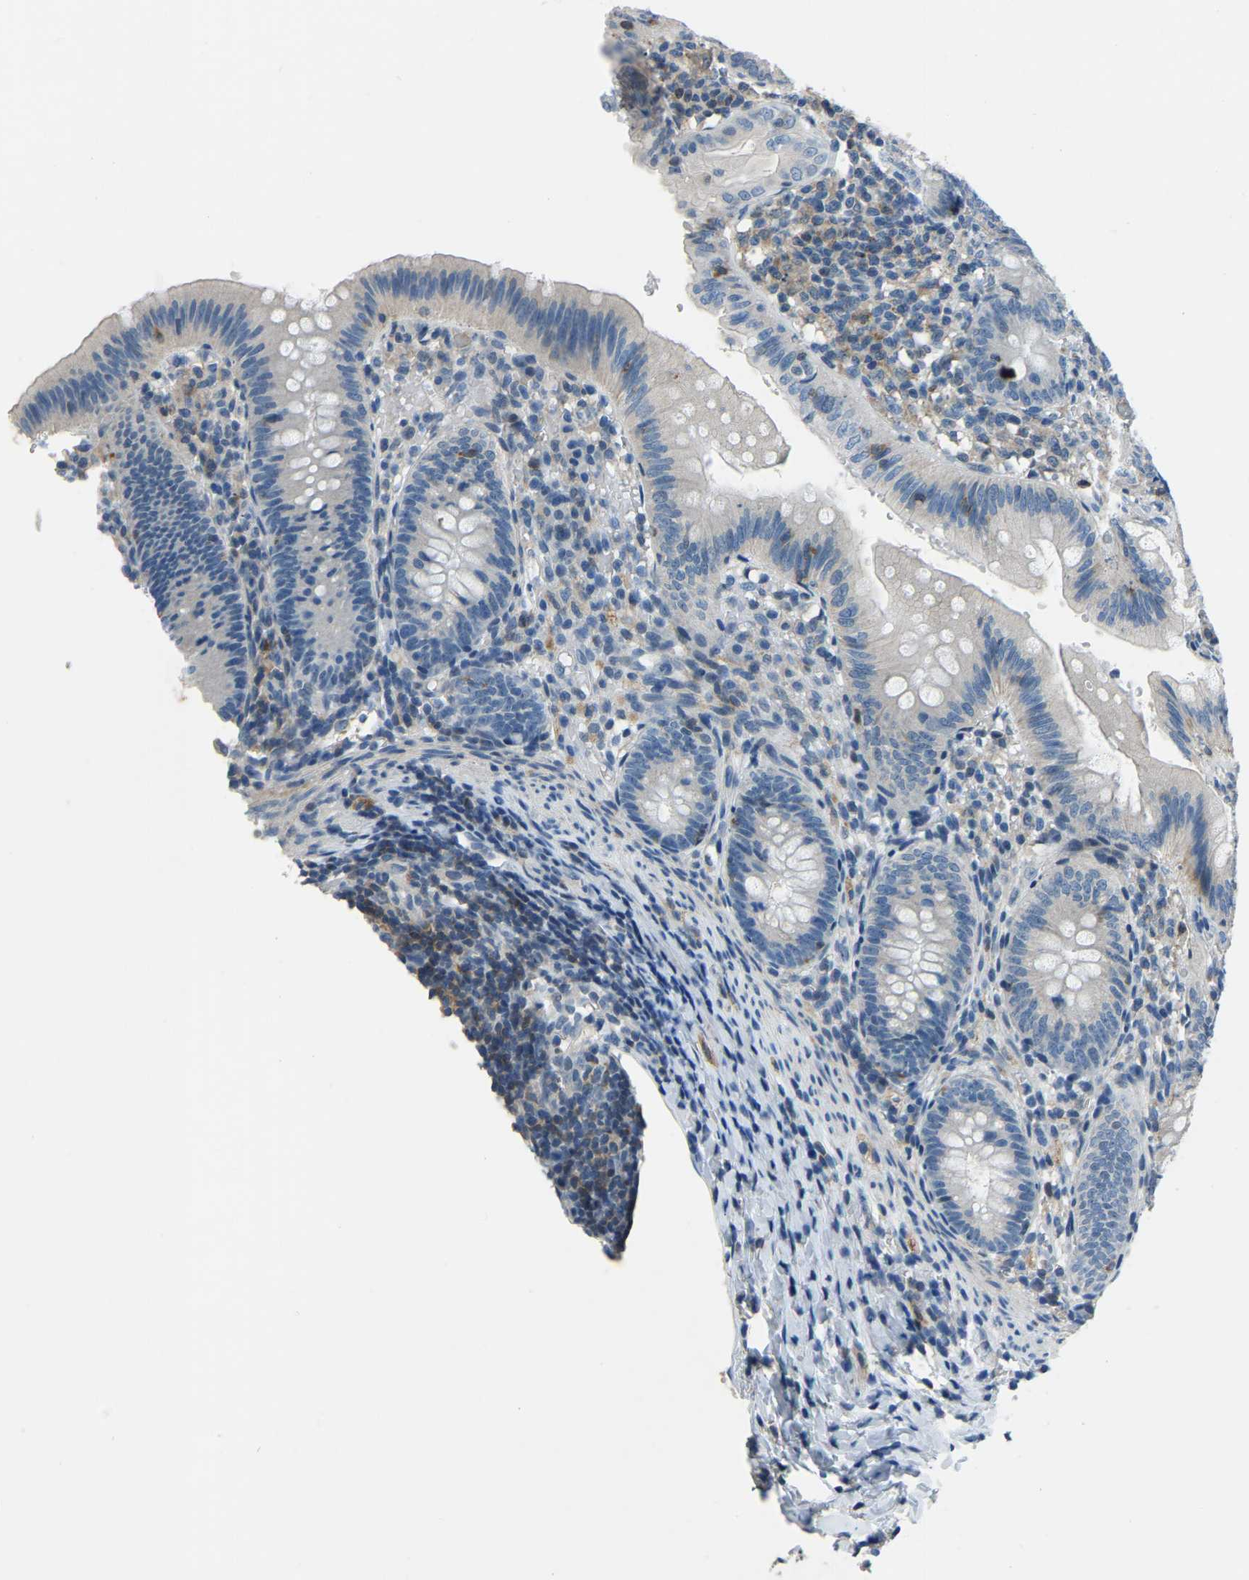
{"staining": {"intensity": "negative", "quantity": "none", "location": "none"}, "tissue": "appendix", "cell_type": "Glandular cells", "image_type": "normal", "snomed": [{"axis": "morphology", "description": "Normal tissue, NOS"}, {"axis": "topography", "description": "Appendix"}], "caption": "High magnification brightfield microscopy of normal appendix stained with DAB (brown) and counterstained with hematoxylin (blue): glandular cells show no significant expression. Nuclei are stained in blue.", "gene": "XIRP1", "patient": {"sex": "male", "age": 1}}